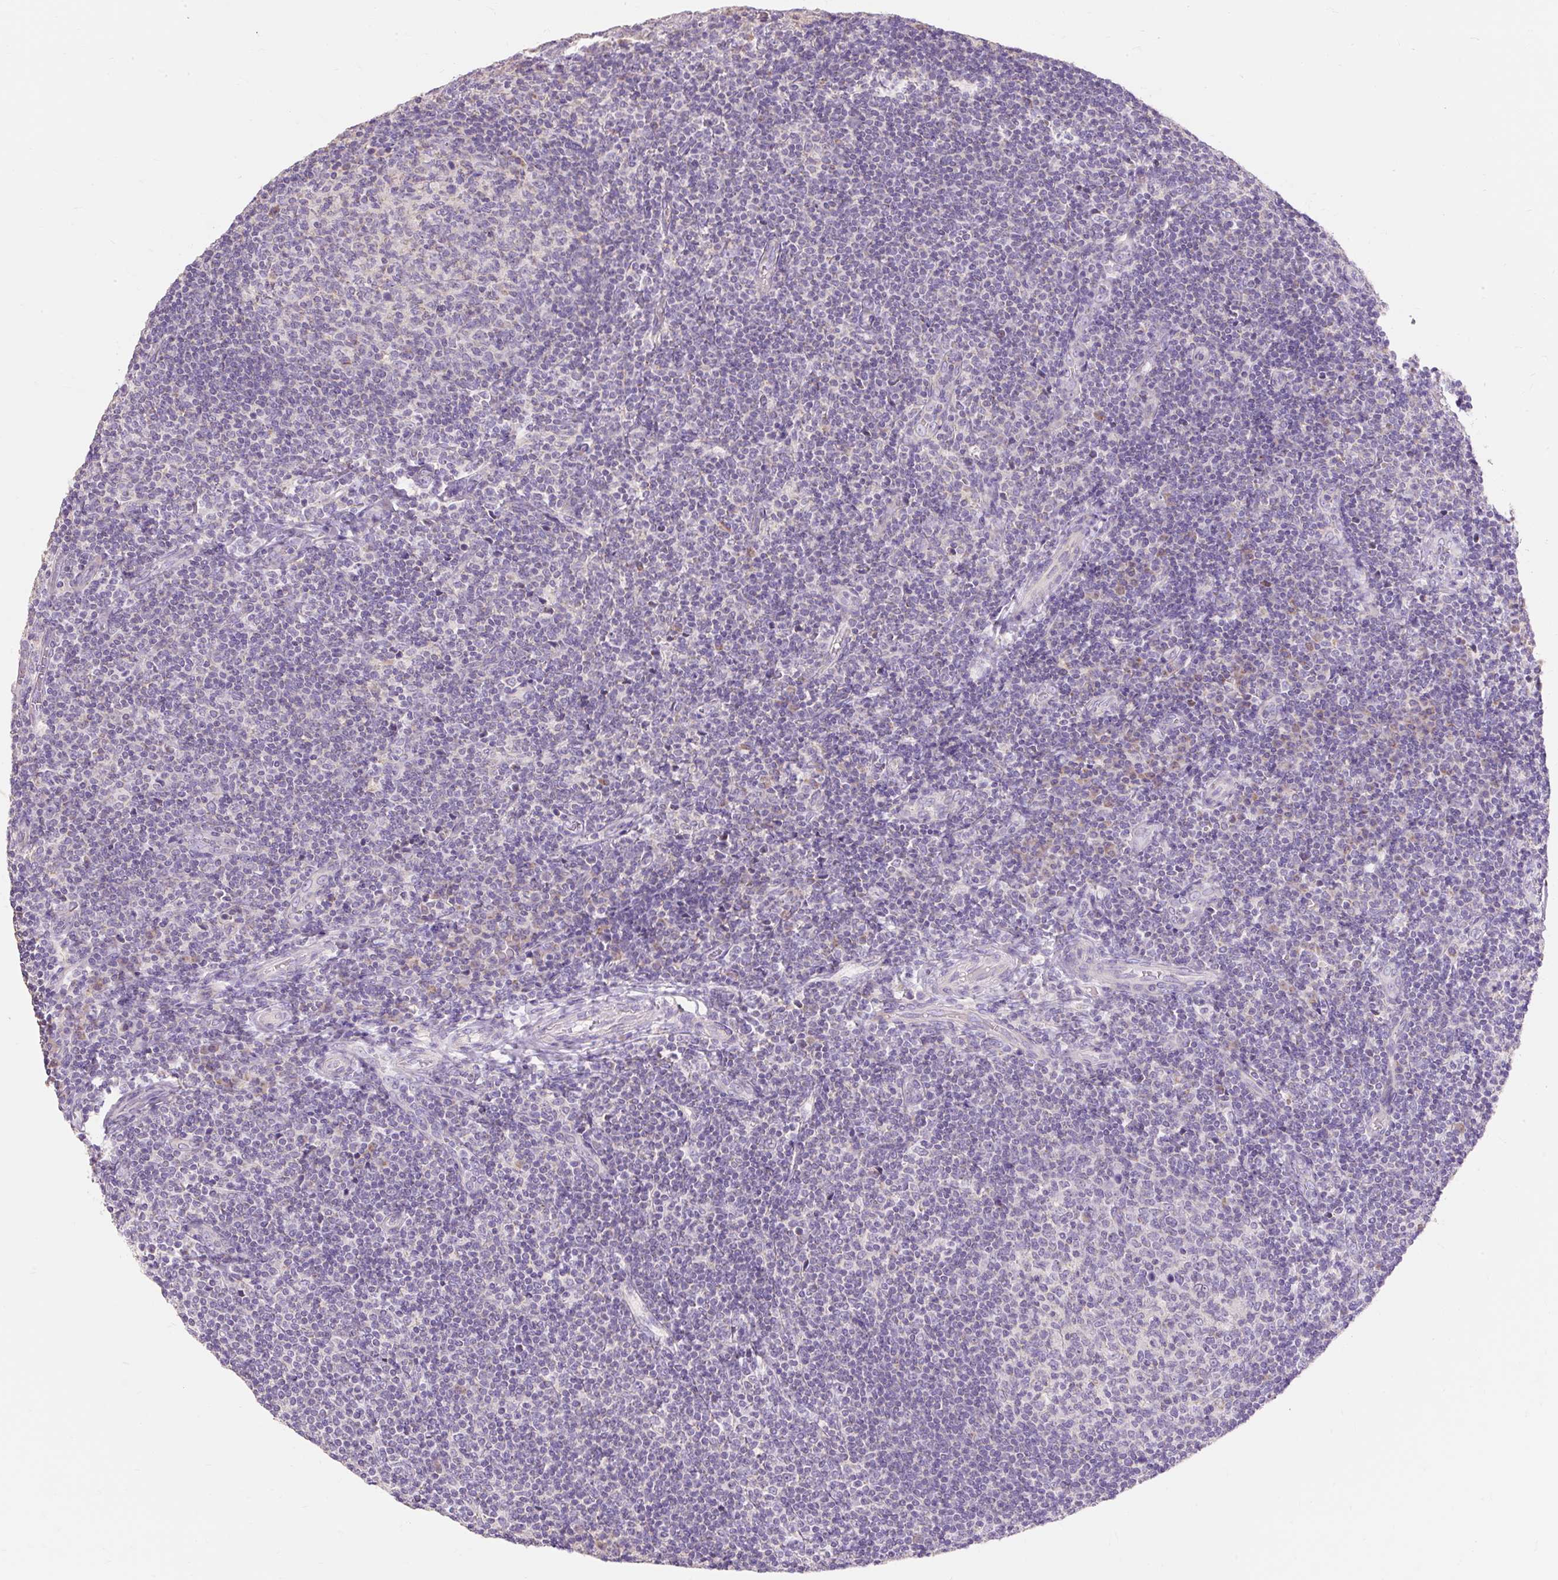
{"staining": {"intensity": "negative", "quantity": "none", "location": "none"}, "tissue": "tonsil", "cell_type": "Germinal center cells", "image_type": "normal", "snomed": [{"axis": "morphology", "description": "Normal tissue, NOS"}, {"axis": "topography", "description": "Tonsil"}], "caption": "Germinal center cells show no significant protein staining in unremarkable tonsil. The staining is performed using DAB (3,3'-diaminobenzidine) brown chromogen with nuclei counter-stained in using hematoxylin.", "gene": "PMAIP1", "patient": {"sex": "female", "age": 10}}